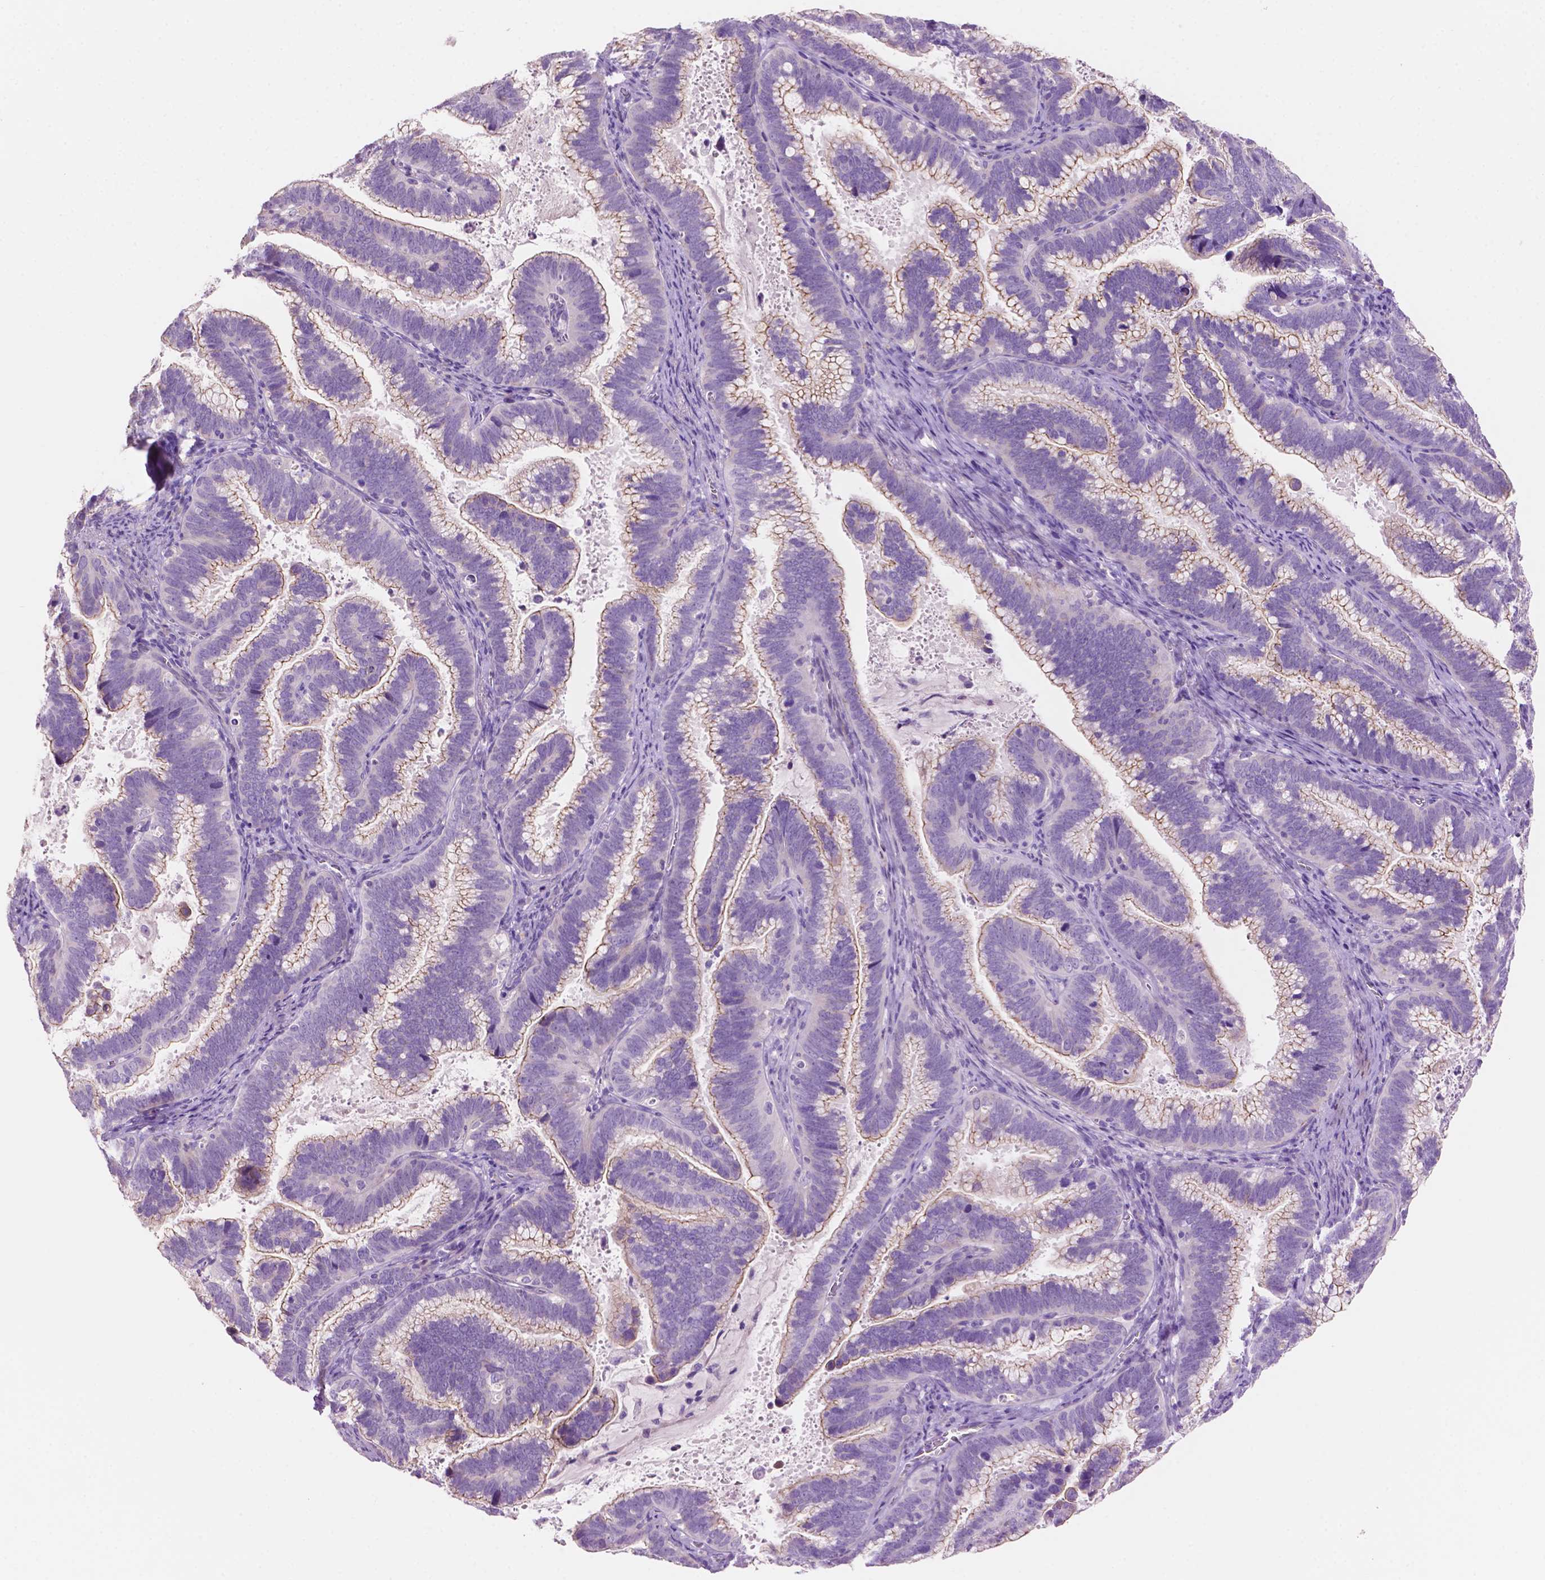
{"staining": {"intensity": "moderate", "quantity": "25%-75%", "location": "cytoplasmic/membranous"}, "tissue": "cervical cancer", "cell_type": "Tumor cells", "image_type": "cancer", "snomed": [{"axis": "morphology", "description": "Adenocarcinoma, NOS"}, {"axis": "topography", "description": "Cervix"}], "caption": "Cervical cancer stained for a protein shows moderate cytoplasmic/membranous positivity in tumor cells.", "gene": "CLDN17", "patient": {"sex": "female", "age": 61}}